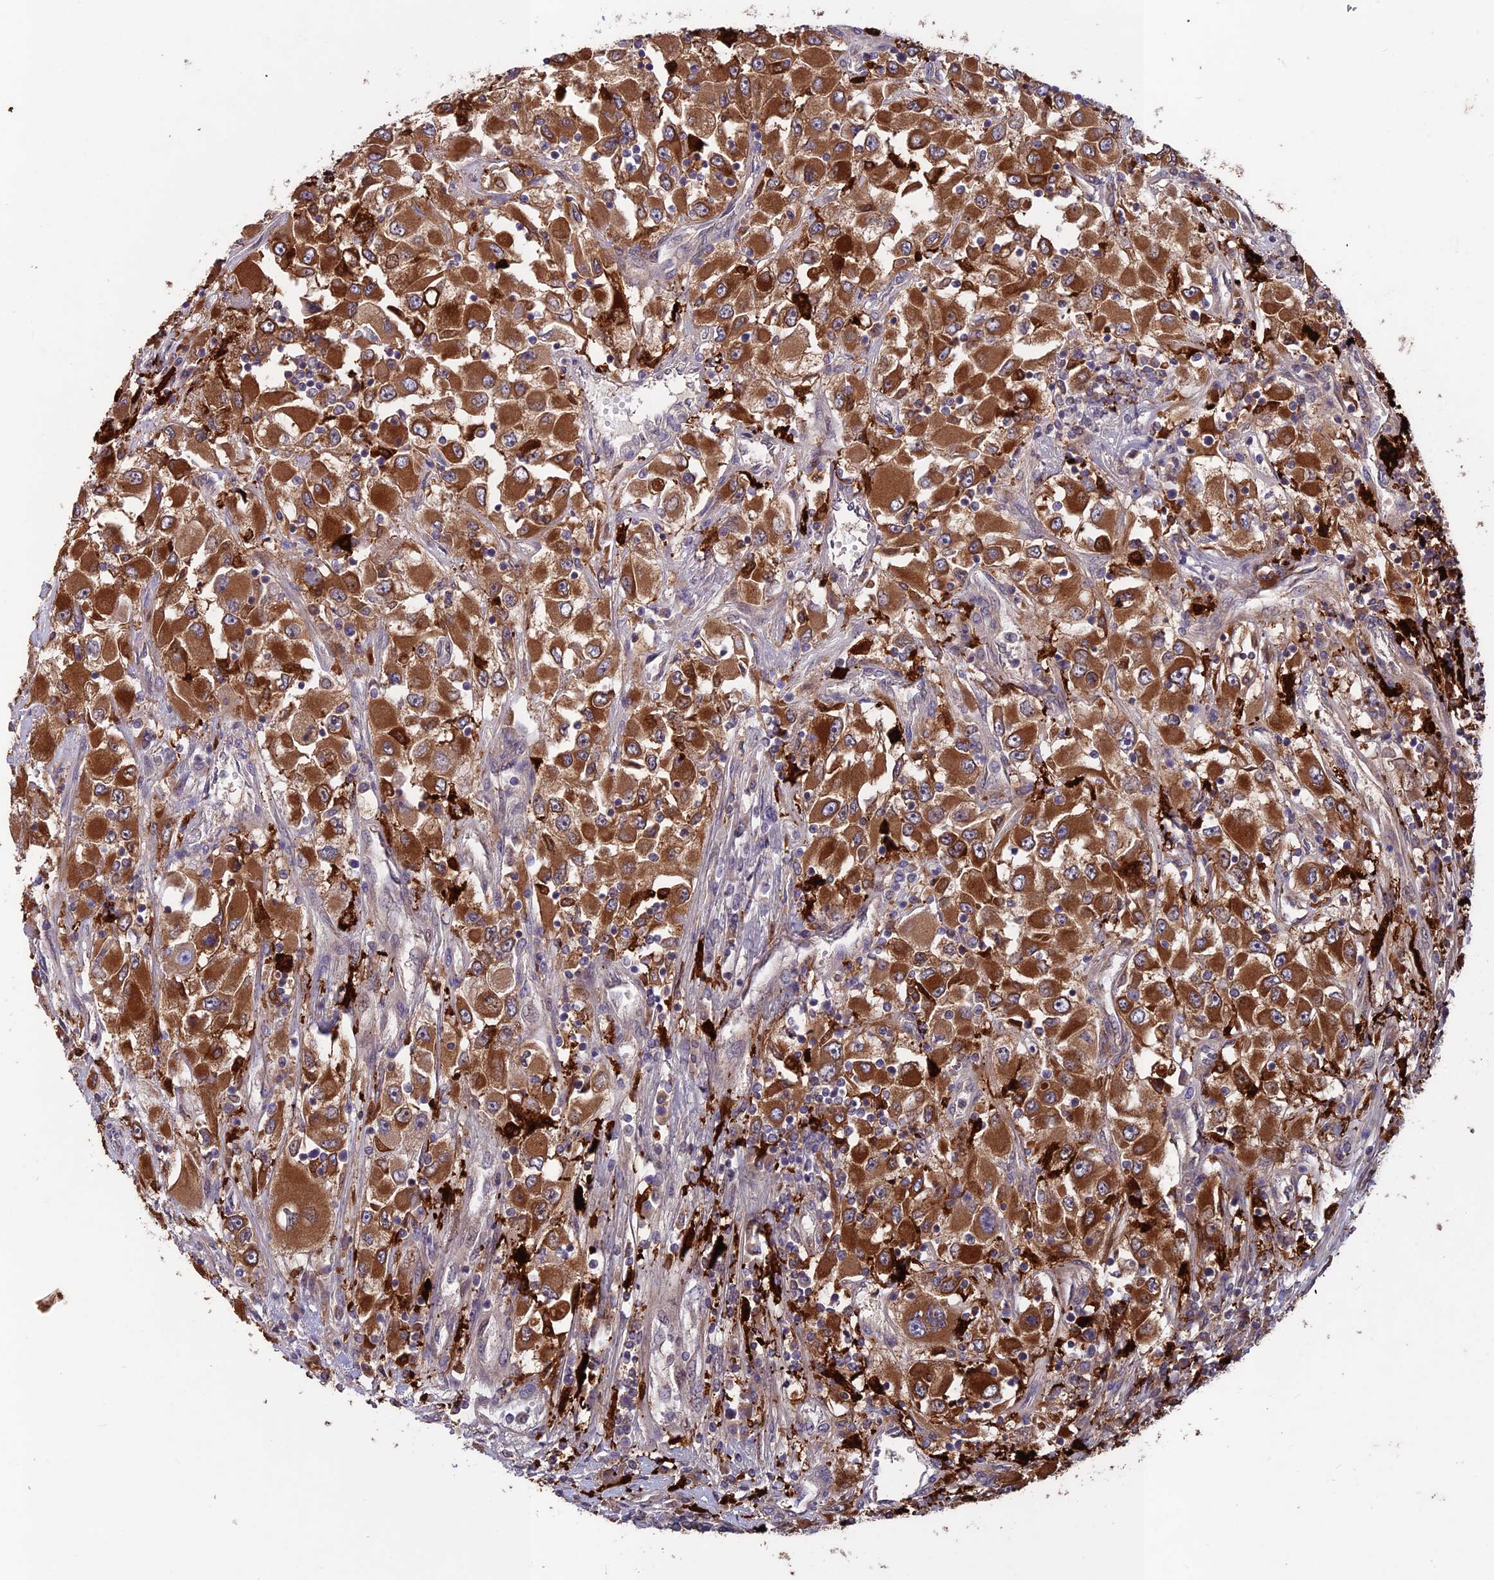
{"staining": {"intensity": "strong", "quantity": ">75%", "location": "cytoplasmic/membranous"}, "tissue": "renal cancer", "cell_type": "Tumor cells", "image_type": "cancer", "snomed": [{"axis": "morphology", "description": "Adenocarcinoma, NOS"}, {"axis": "topography", "description": "Kidney"}], "caption": "Human renal cancer (adenocarcinoma) stained with a protein marker shows strong staining in tumor cells.", "gene": "MAST2", "patient": {"sex": "female", "age": 52}}